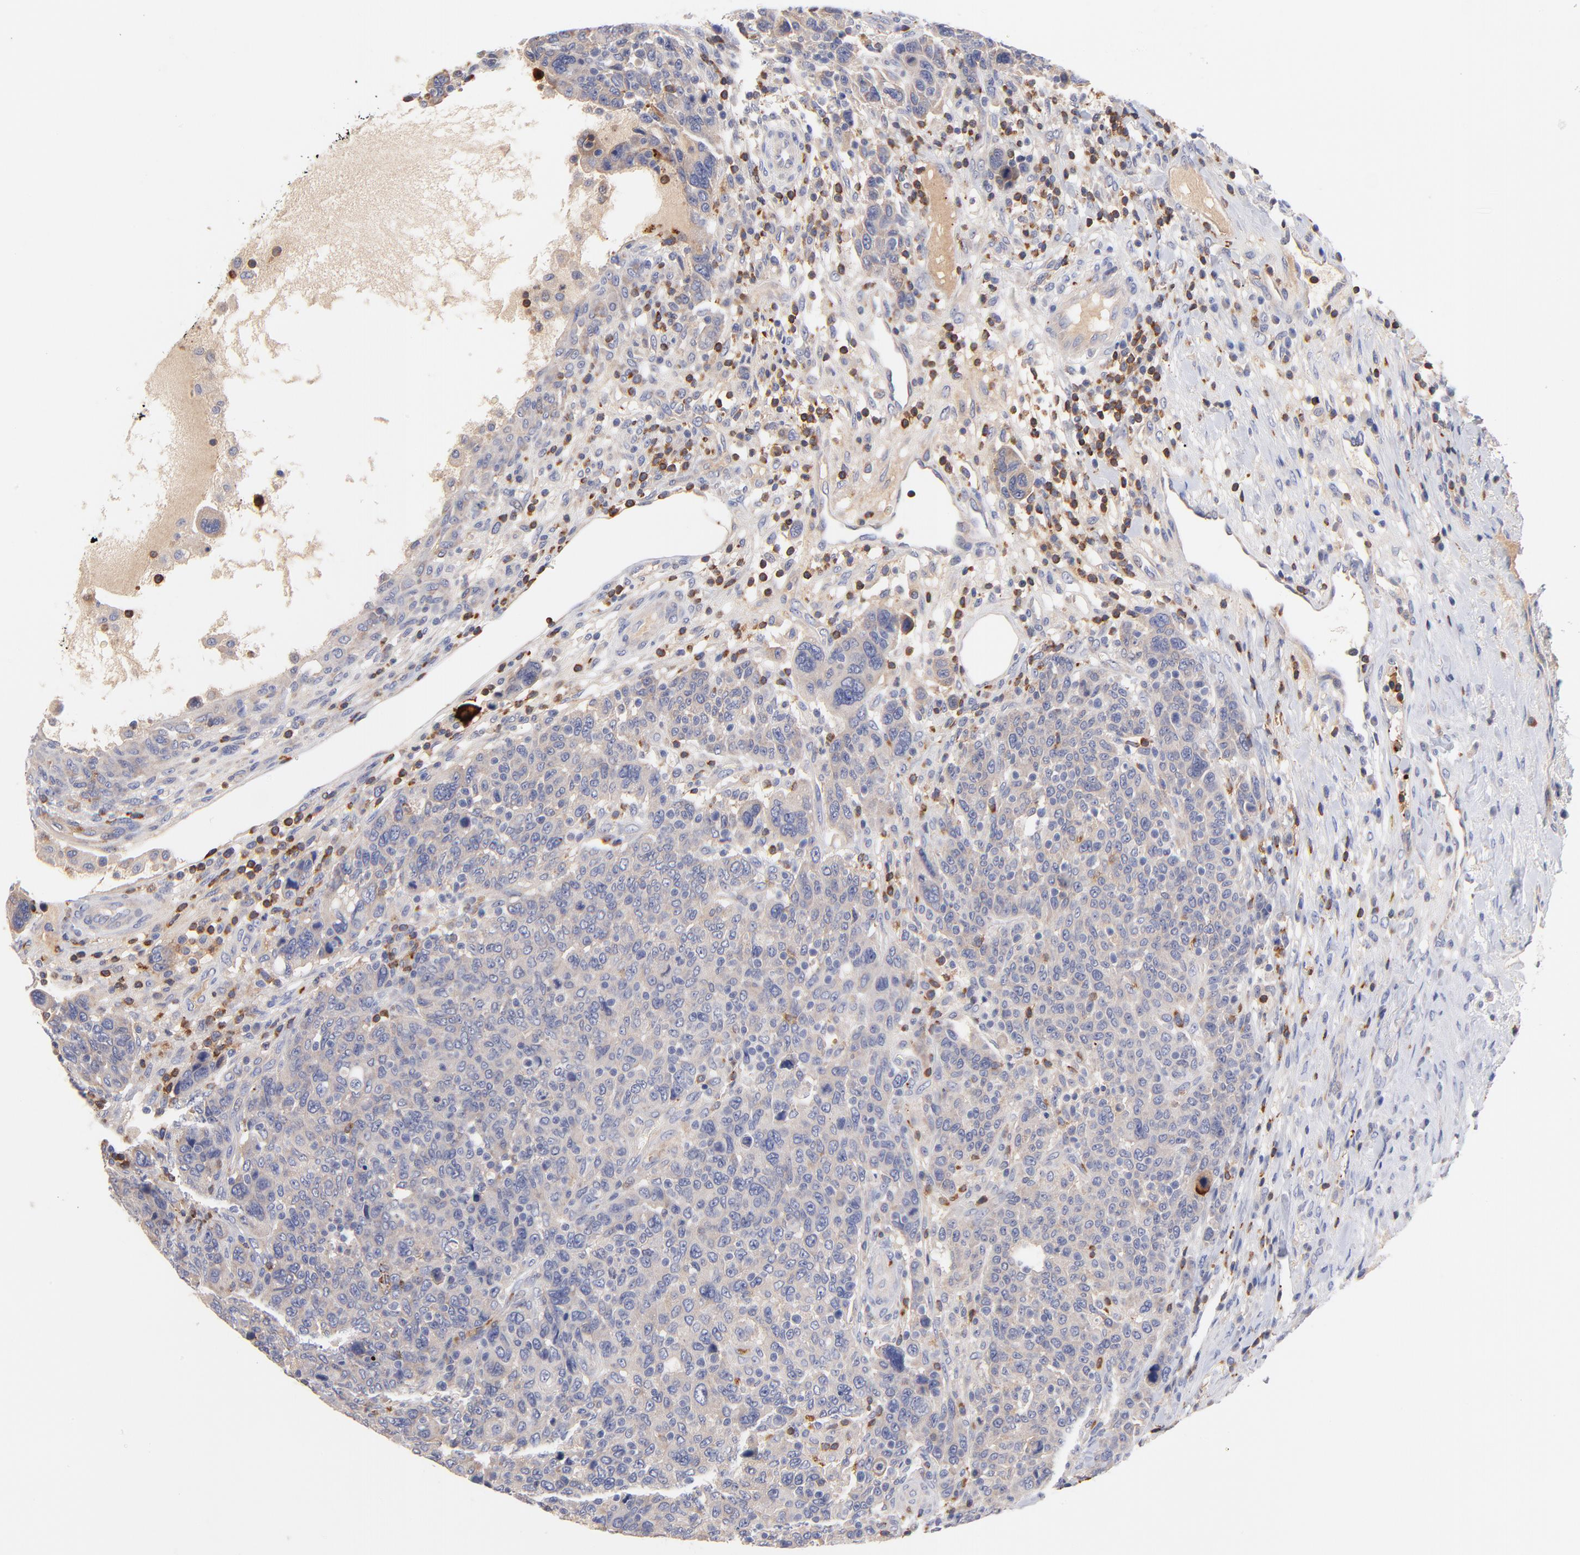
{"staining": {"intensity": "negative", "quantity": "none", "location": "none"}, "tissue": "breast cancer", "cell_type": "Tumor cells", "image_type": "cancer", "snomed": [{"axis": "morphology", "description": "Duct carcinoma"}, {"axis": "topography", "description": "Breast"}], "caption": "Breast cancer was stained to show a protein in brown. There is no significant expression in tumor cells.", "gene": "KREMEN2", "patient": {"sex": "female", "age": 37}}